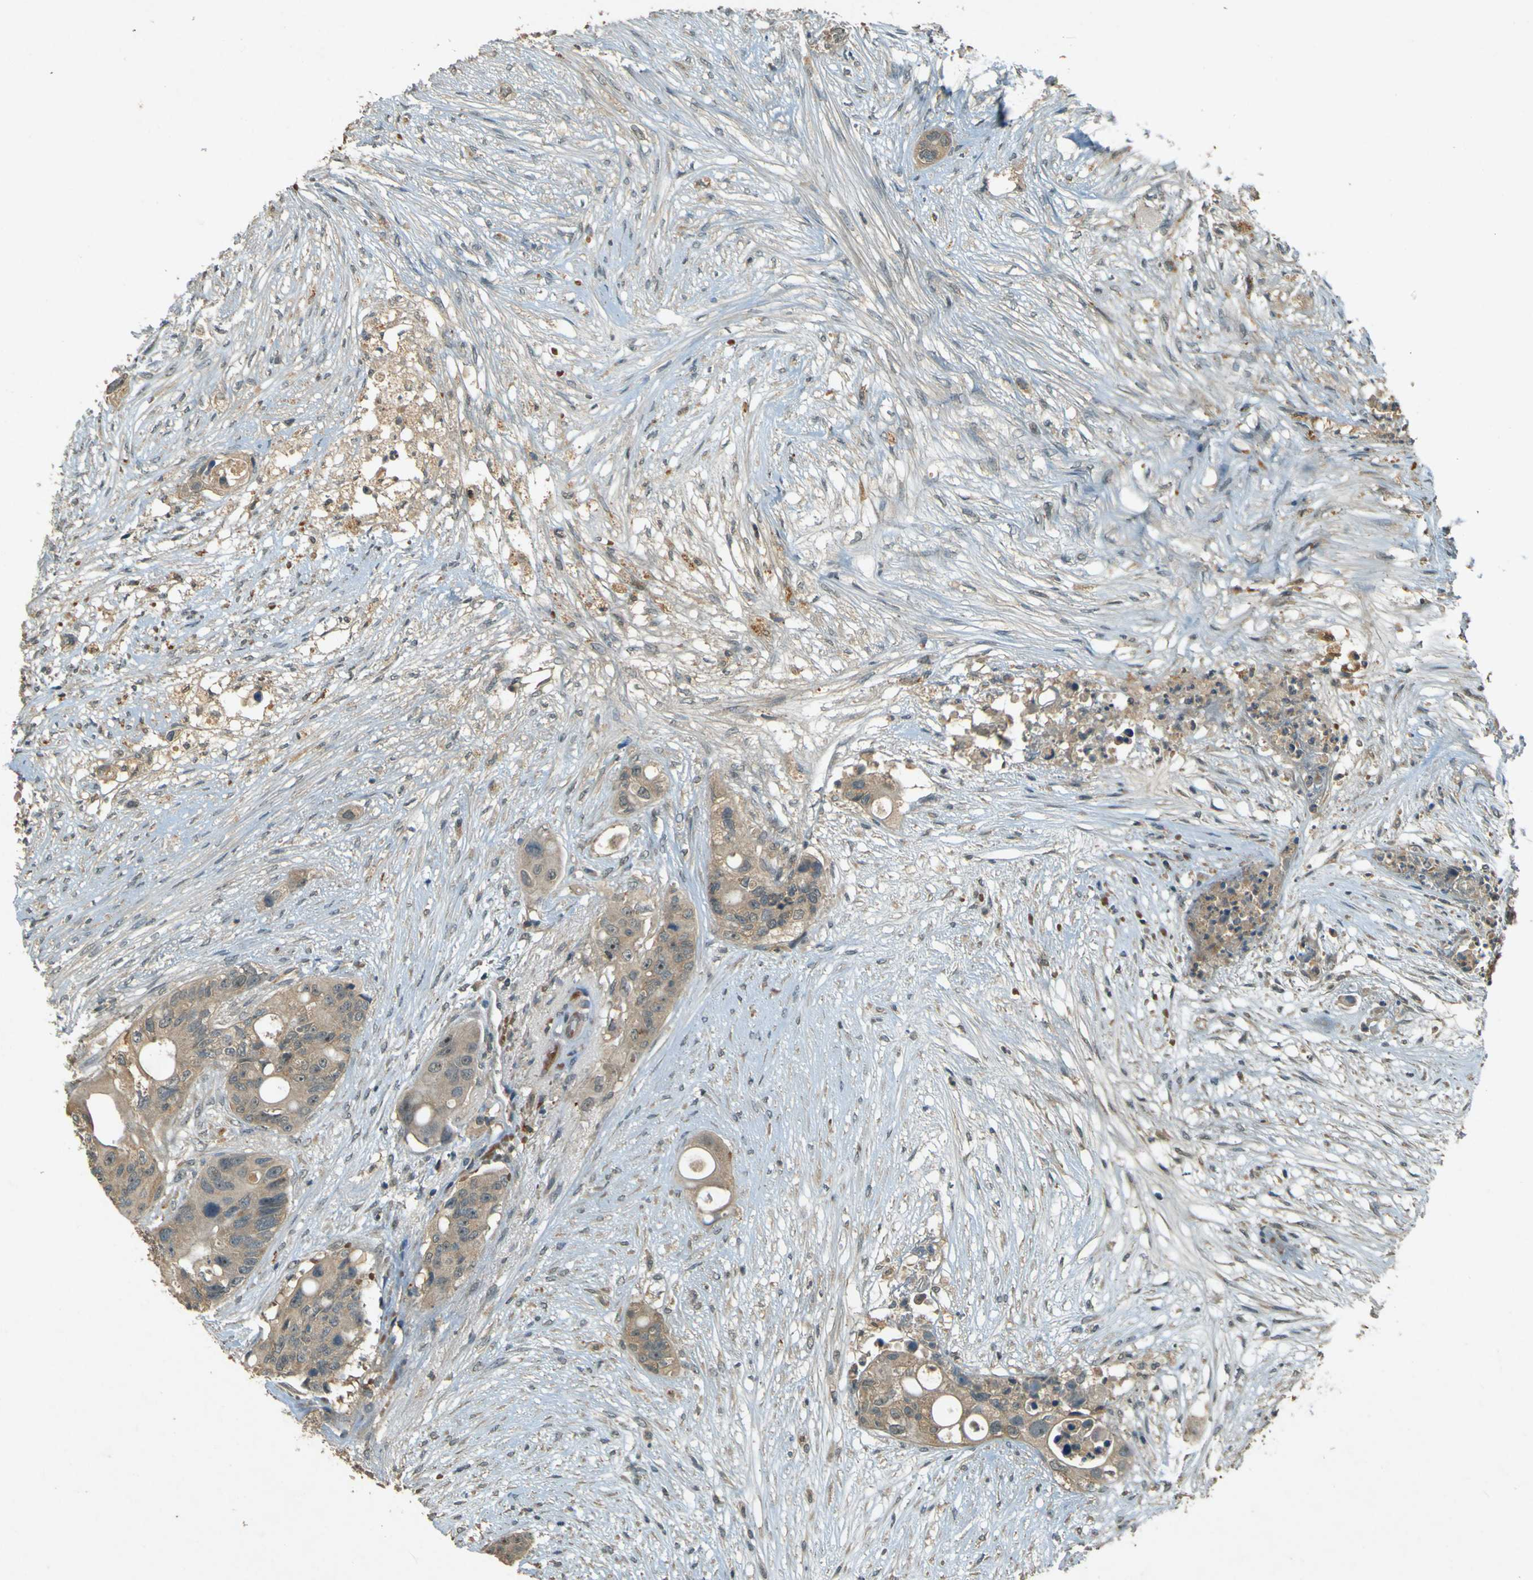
{"staining": {"intensity": "weak", "quantity": ">75%", "location": "cytoplasmic/membranous"}, "tissue": "colorectal cancer", "cell_type": "Tumor cells", "image_type": "cancer", "snomed": [{"axis": "morphology", "description": "Adenocarcinoma, NOS"}, {"axis": "topography", "description": "Colon"}], "caption": "IHC micrograph of neoplastic tissue: colorectal cancer (adenocarcinoma) stained using immunohistochemistry (IHC) displays low levels of weak protein expression localized specifically in the cytoplasmic/membranous of tumor cells, appearing as a cytoplasmic/membranous brown color.", "gene": "MPDZ", "patient": {"sex": "female", "age": 57}}